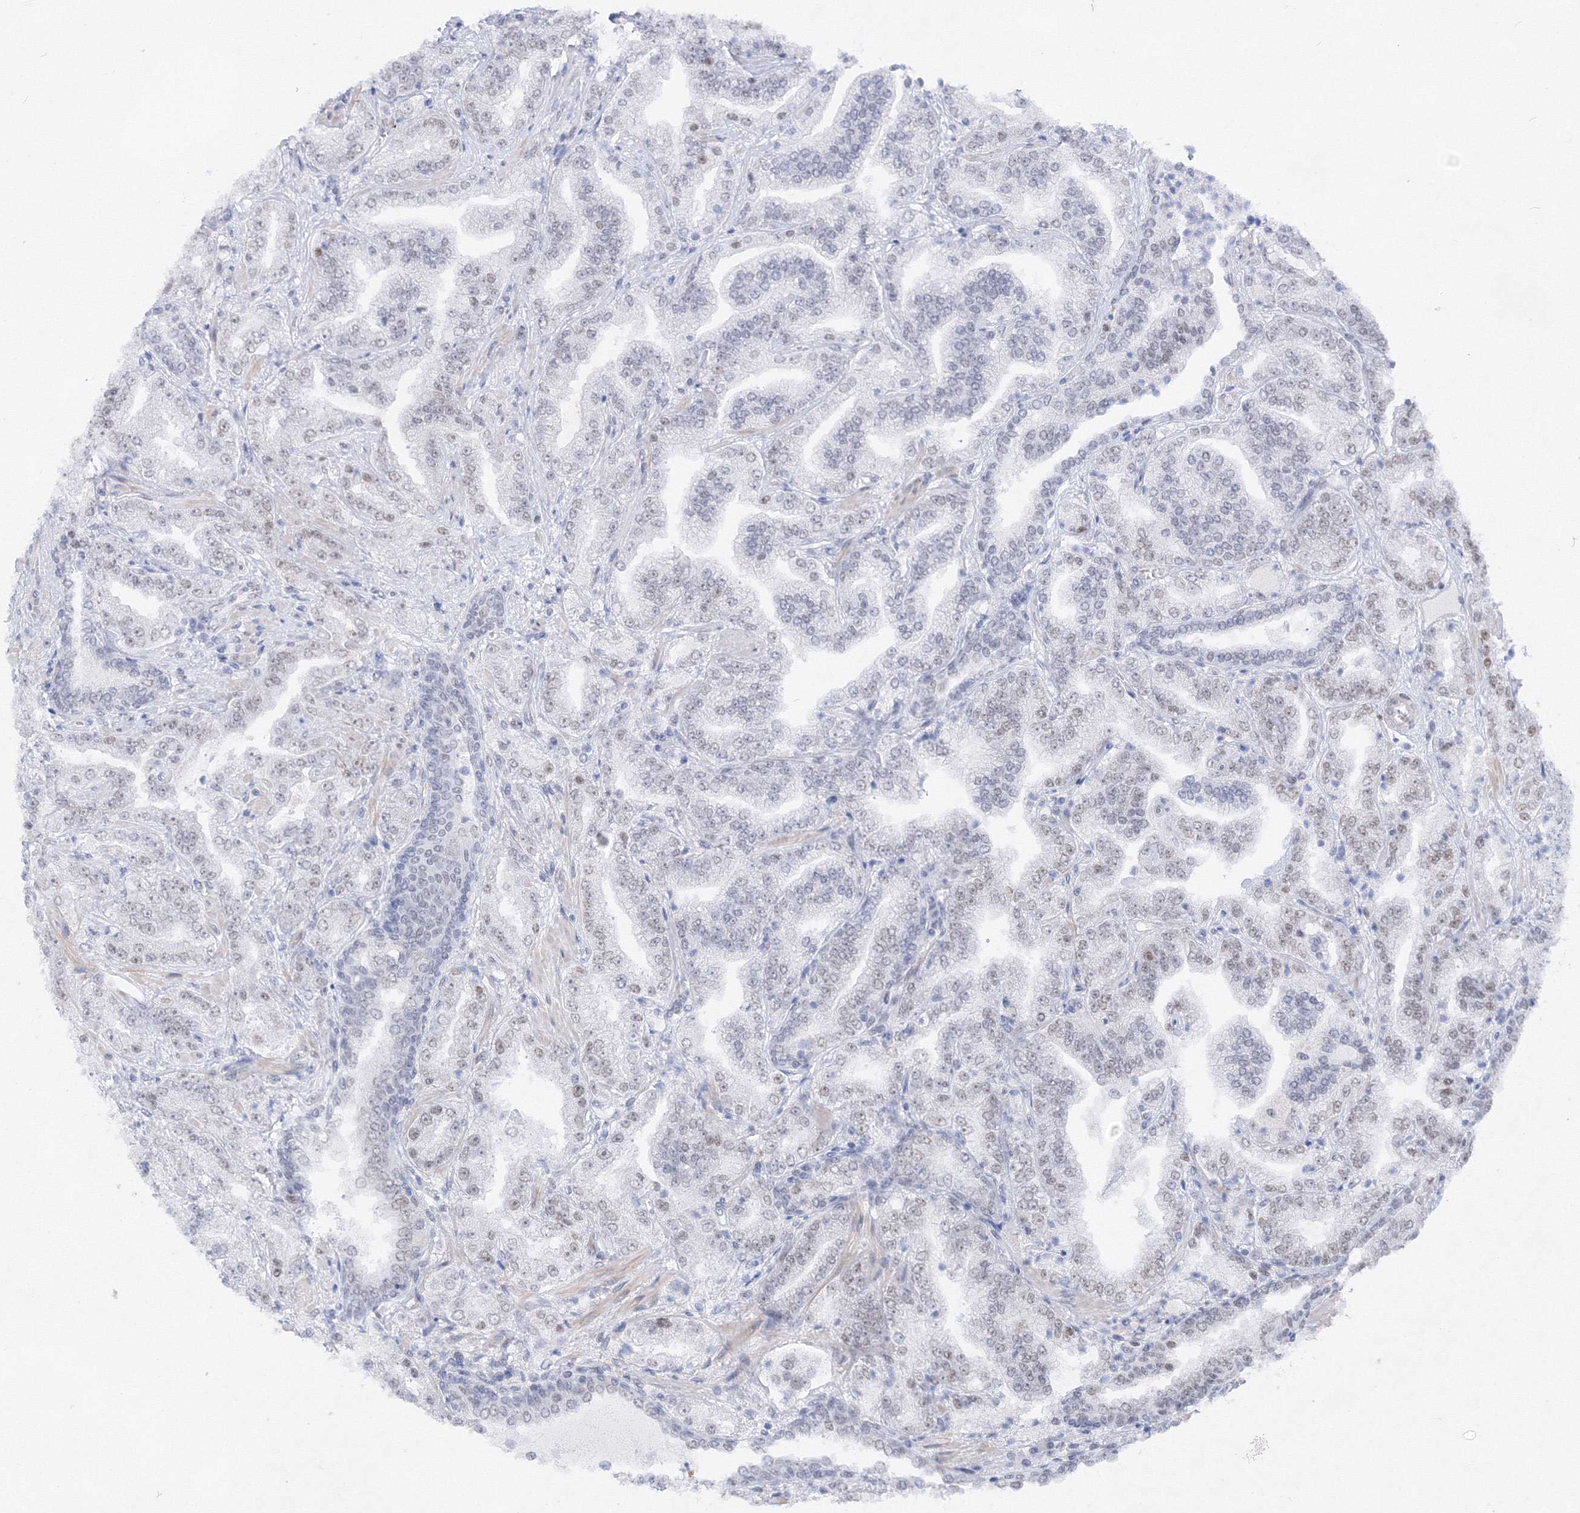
{"staining": {"intensity": "negative", "quantity": "none", "location": "none"}, "tissue": "prostate cancer", "cell_type": "Tumor cells", "image_type": "cancer", "snomed": [{"axis": "morphology", "description": "Adenocarcinoma, High grade"}, {"axis": "topography", "description": "Prostate"}], "caption": "Prostate cancer (high-grade adenocarcinoma) was stained to show a protein in brown. There is no significant positivity in tumor cells.", "gene": "ZNF638", "patient": {"sex": "male", "age": 64}}